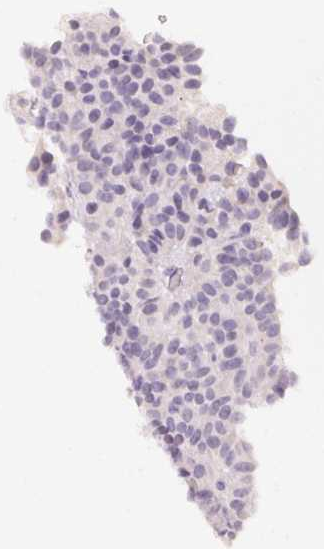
{"staining": {"intensity": "negative", "quantity": "none", "location": "none"}, "tissue": "carcinoid", "cell_type": "Tumor cells", "image_type": "cancer", "snomed": [{"axis": "morphology", "description": "Carcinoid, malignant, NOS"}, {"axis": "topography", "description": "Lung"}], "caption": "Immunohistochemistry (IHC) of malignant carcinoid reveals no expression in tumor cells.", "gene": "MIOX", "patient": {"sex": "male", "age": 70}}